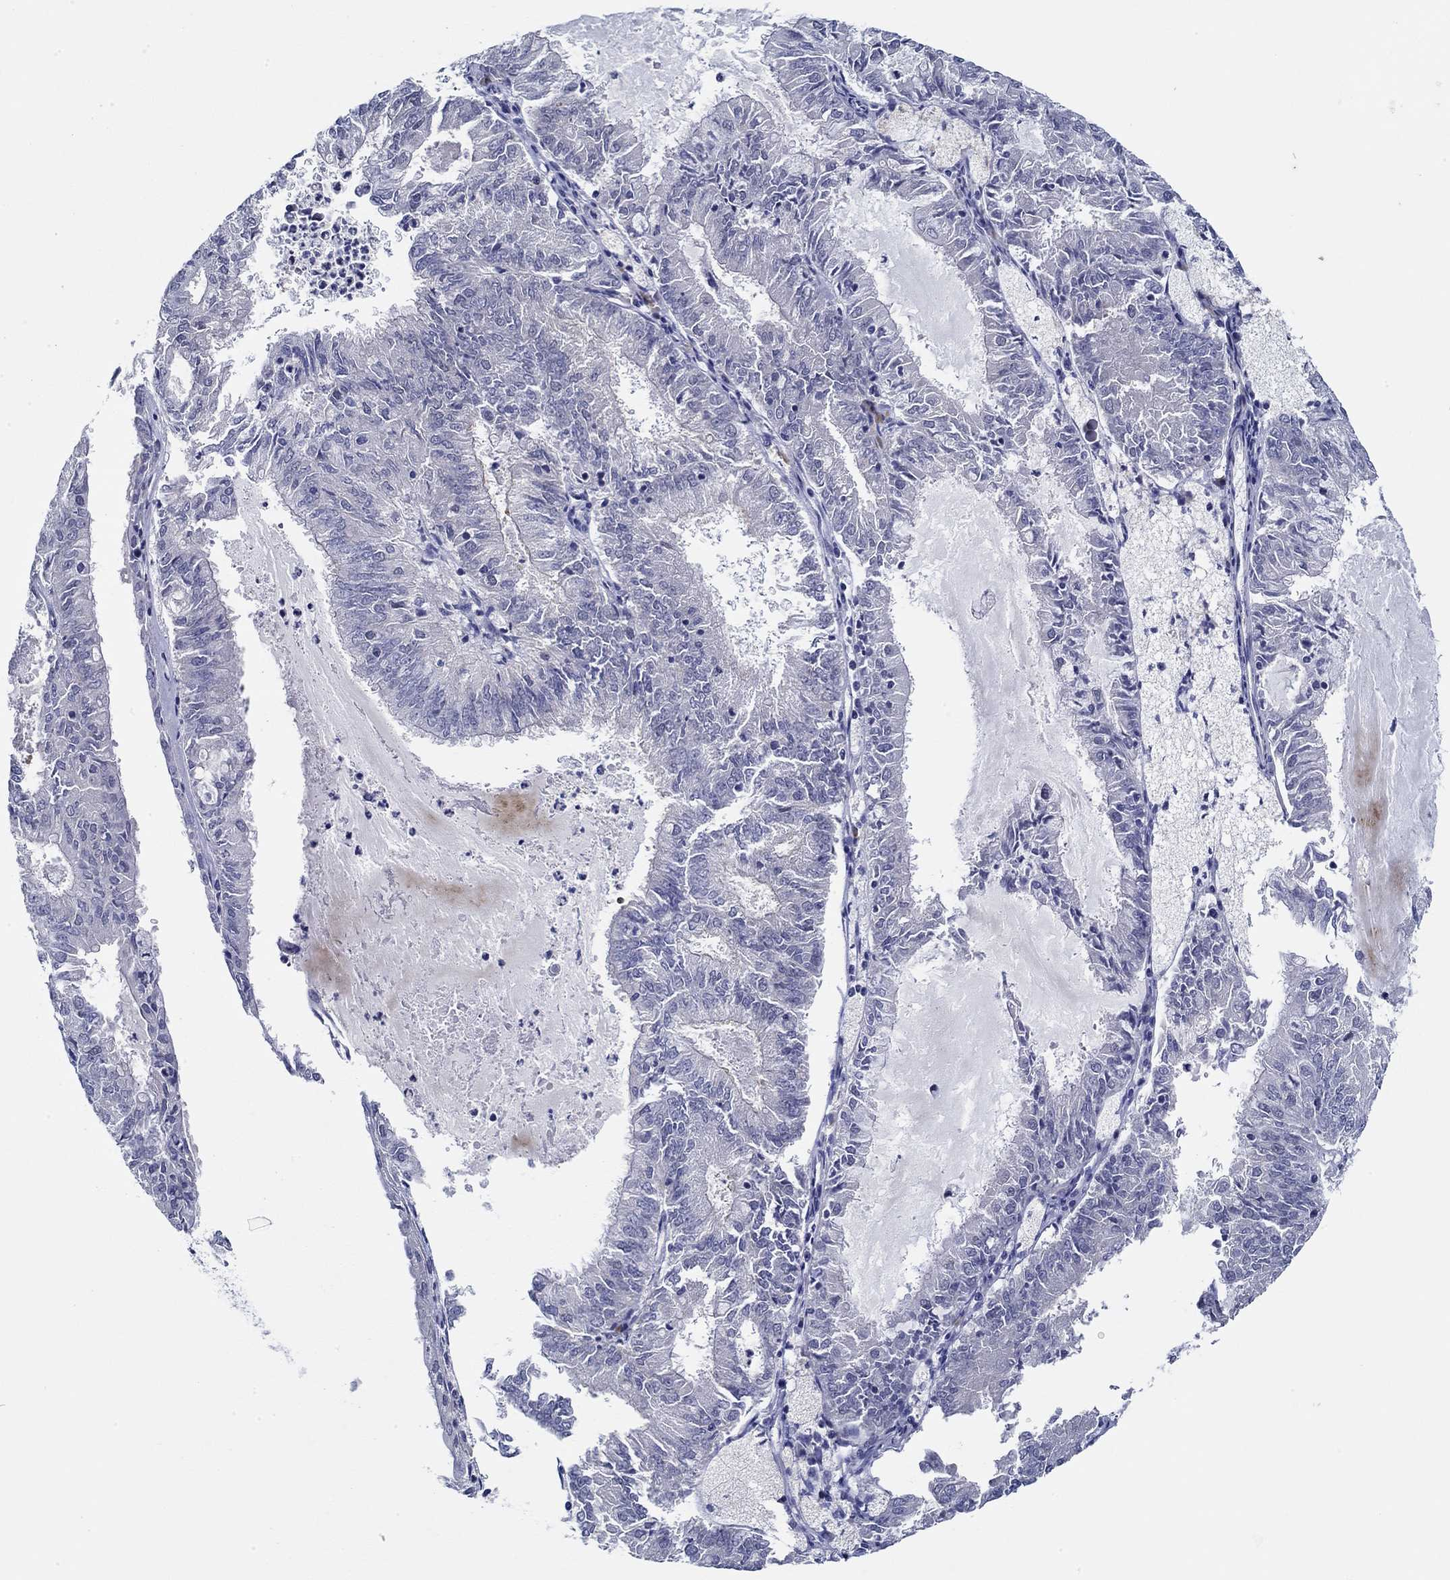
{"staining": {"intensity": "negative", "quantity": "none", "location": "none"}, "tissue": "endometrial cancer", "cell_type": "Tumor cells", "image_type": "cancer", "snomed": [{"axis": "morphology", "description": "Adenocarcinoma, NOS"}, {"axis": "topography", "description": "Endometrium"}], "caption": "The micrograph reveals no significant expression in tumor cells of endometrial adenocarcinoma.", "gene": "SLC34A1", "patient": {"sex": "female", "age": 57}}